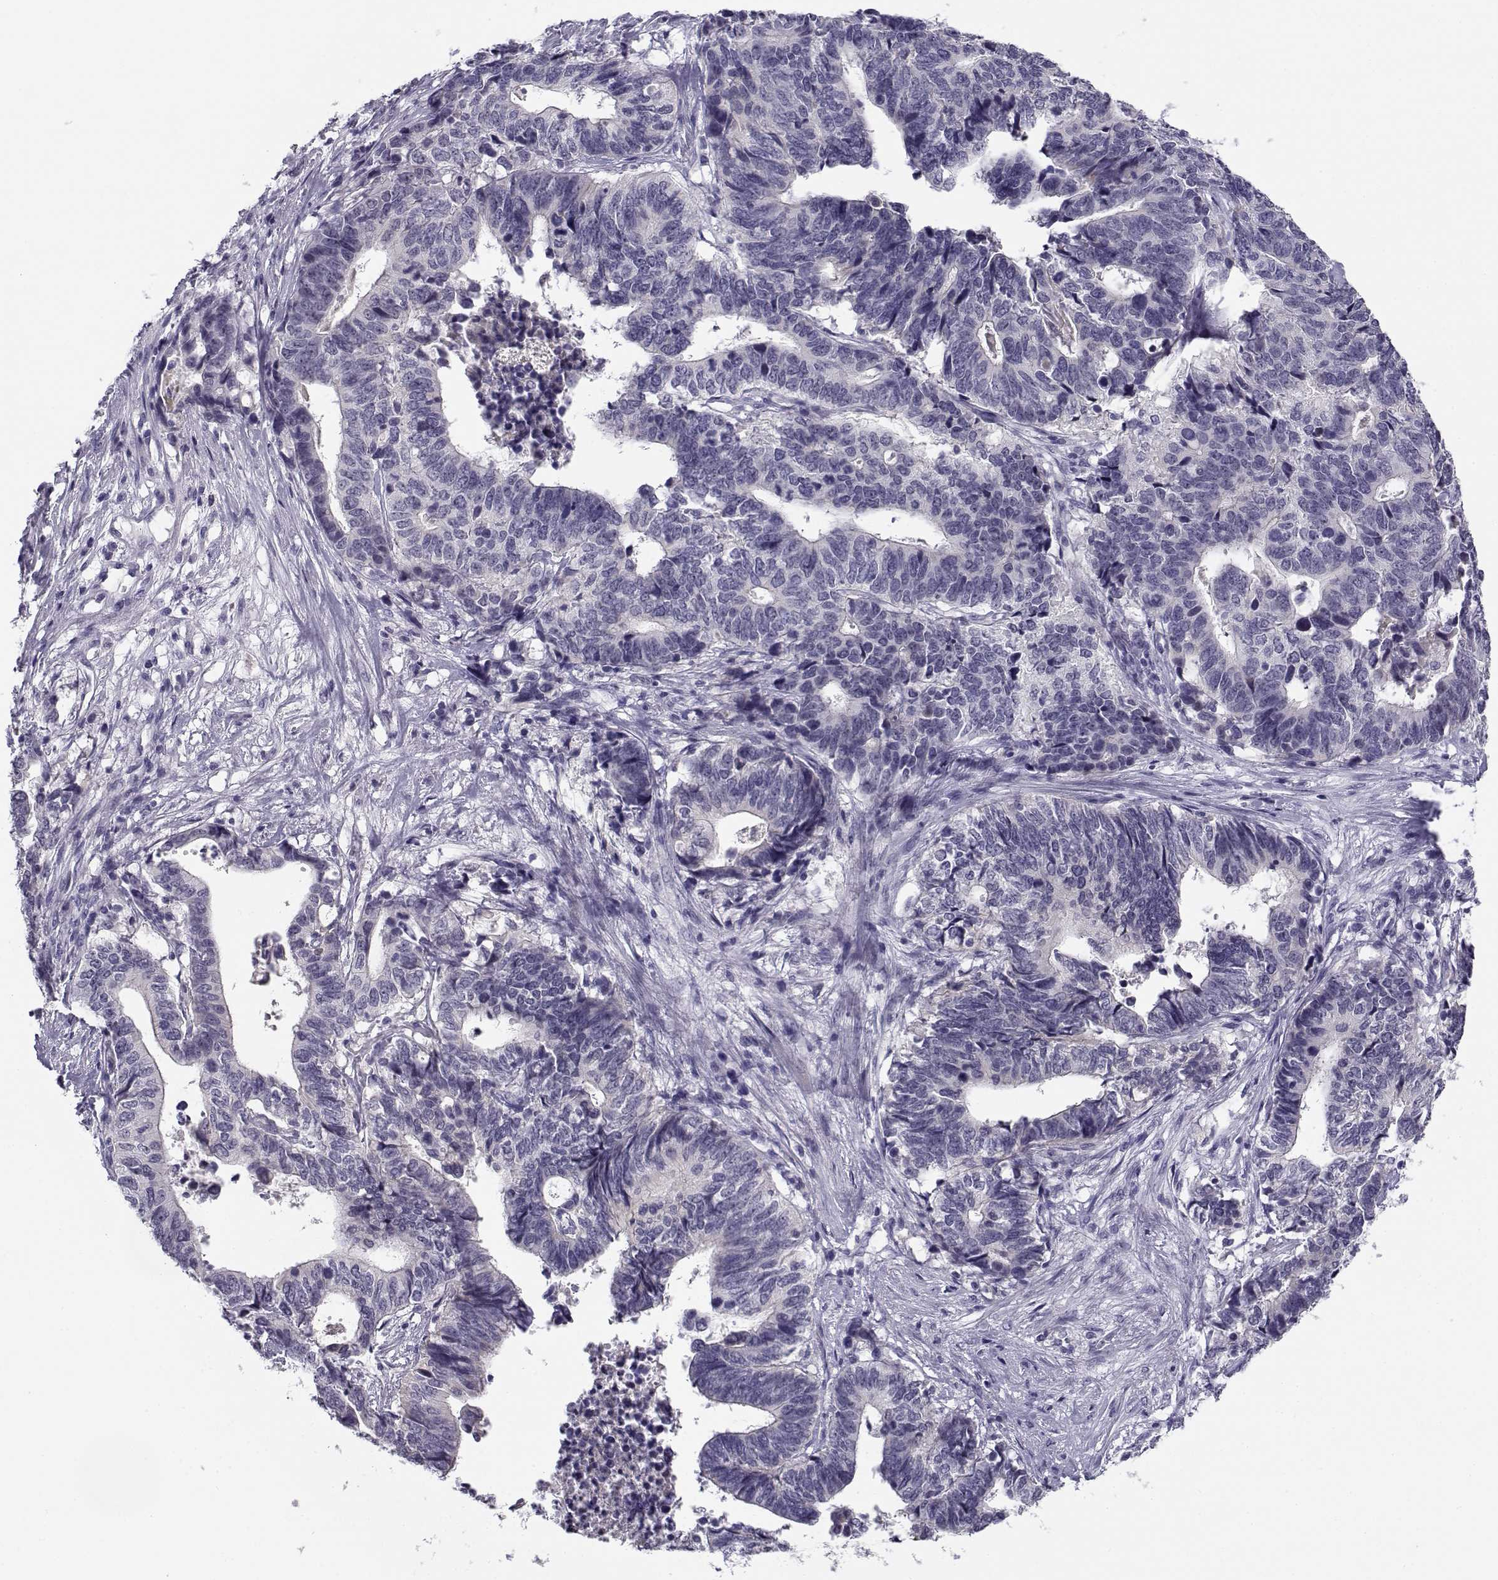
{"staining": {"intensity": "negative", "quantity": "none", "location": "none"}, "tissue": "stomach cancer", "cell_type": "Tumor cells", "image_type": "cancer", "snomed": [{"axis": "morphology", "description": "Adenocarcinoma, NOS"}, {"axis": "topography", "description": "Stomach, upper"}], "caption": "Tumor cells show no significant protein expression in stomach adenocarcinoma.", "gene": "DDX25", "patient": {"sex": "female", "age": 67}}